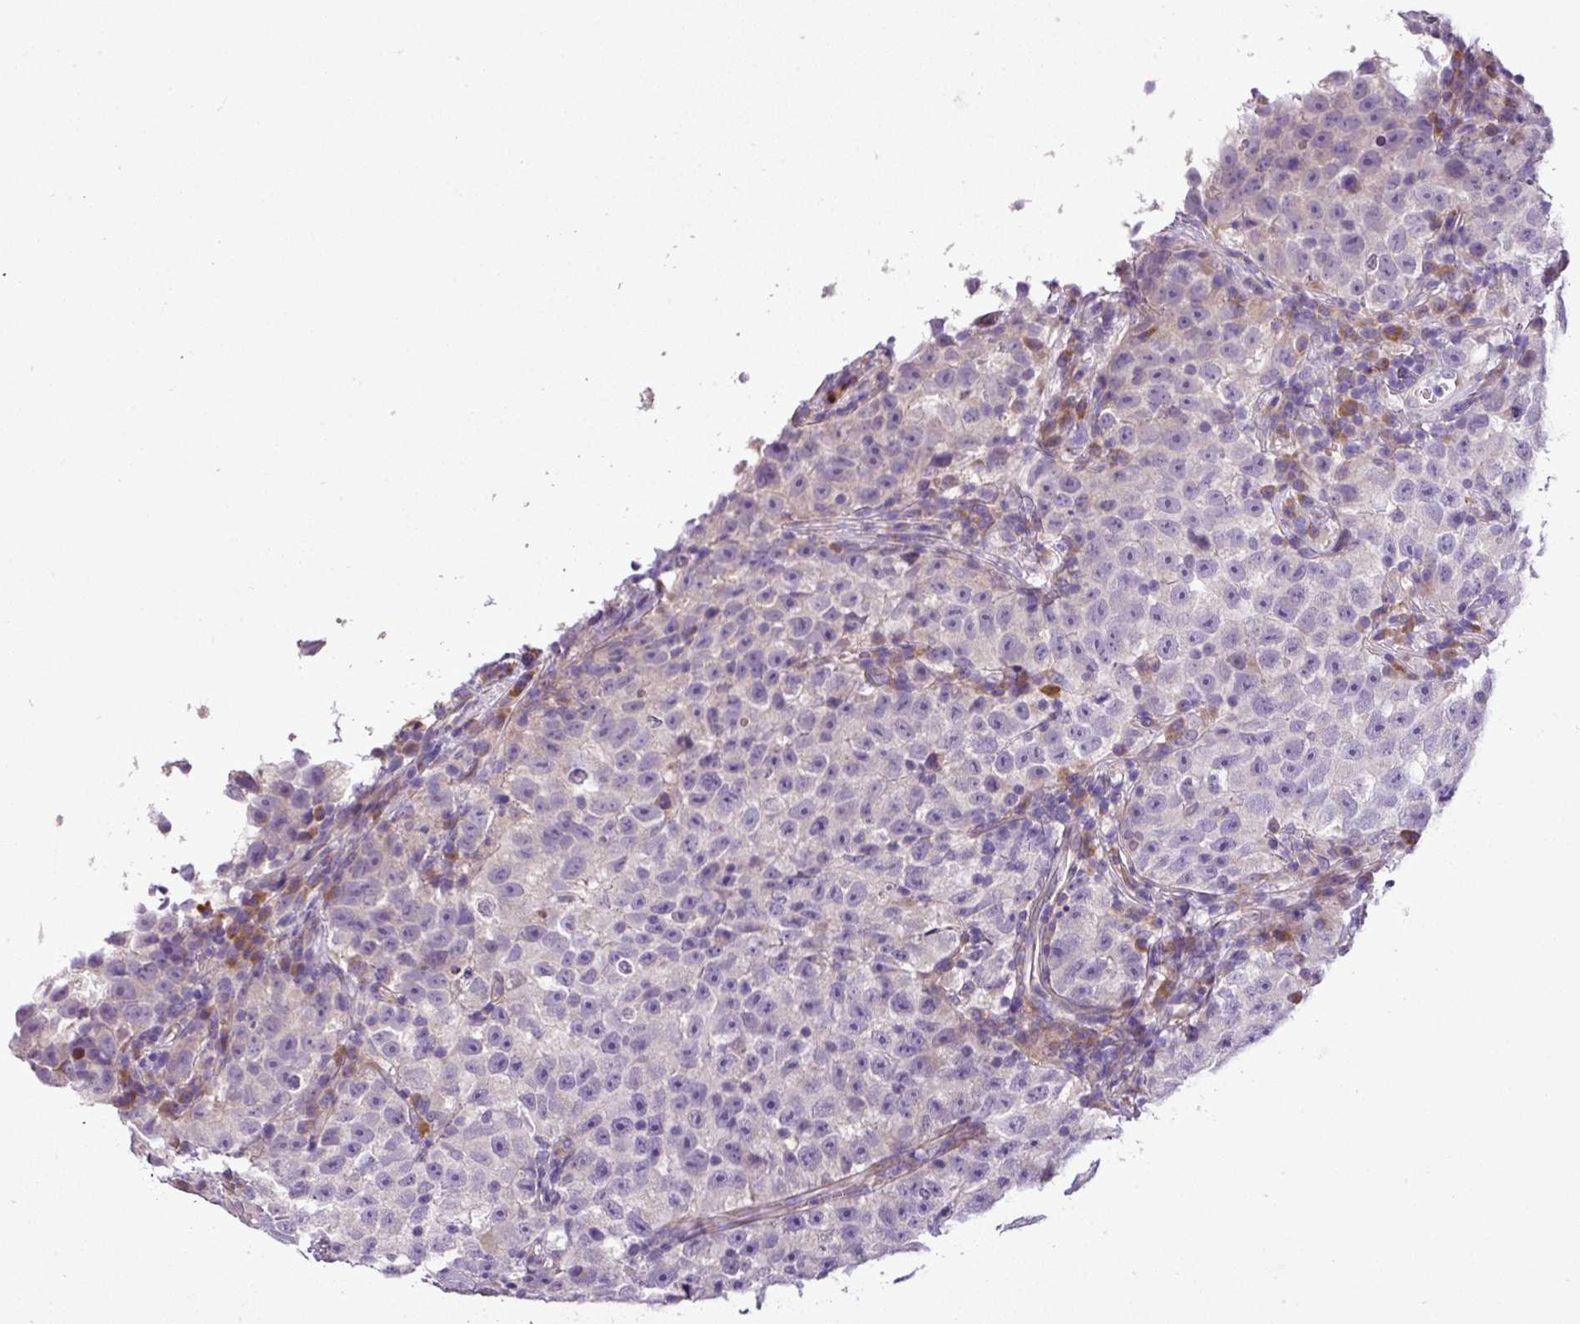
{"staining": {"intensity": "negative", "quantity": "none", "location": "none"}, "tissue": "testis cancer", "cell_type": "Tumor cells", "image_type": "cancer", "snomed": [{"axis": "morphology", "description": "Seminoma, NOS"}, {"axis": "topography", "description": "Testis"}], "caption": "Human testis cancer (seminoma) stained for a protein using immunohistochemistry (IHC) exhibits no staining in tumor cells.", "gene": "MOCS3", "patient": {"sex": "male", "age": 22}}